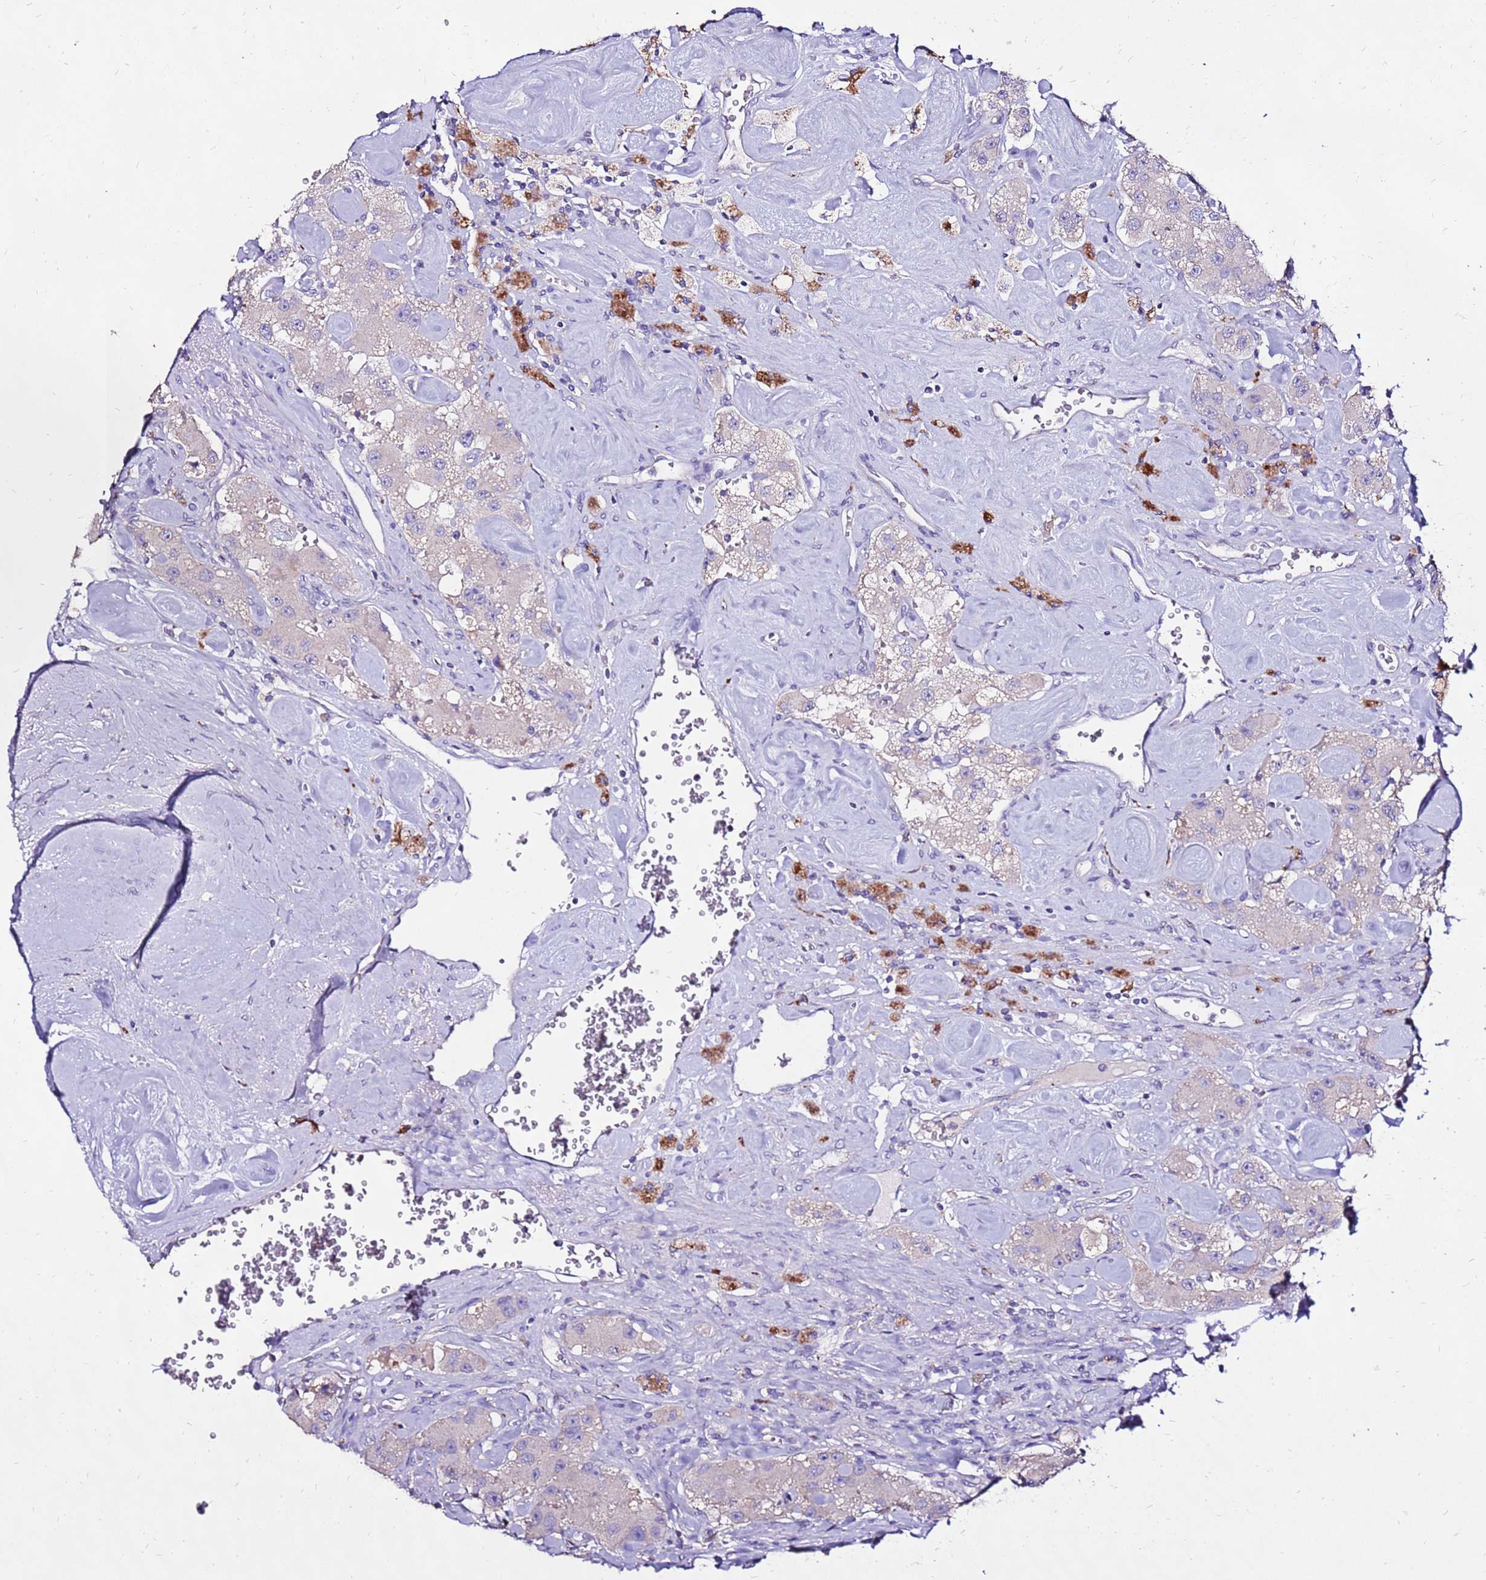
{"staining": {"intensity": "negative", "quantity": "none", "location": "none"}, "tissue": "carcinoid", "cell_type": "Tumor cells", "image_type": "cancer", "snomed": [{"axis": "morphology", "description": "Carcinoid, malignant, NOS"}, {"axis": "topography", "description": "Pancreas"}], "caption": "There is no significant expression in tumor cells of carcinoid. The staining is performed using DAB brown chromogen with nuclei counter-stained in using hematoxylin.", "gene": "TMEM106C", "patient": {"sex": "male", "age": 41}}